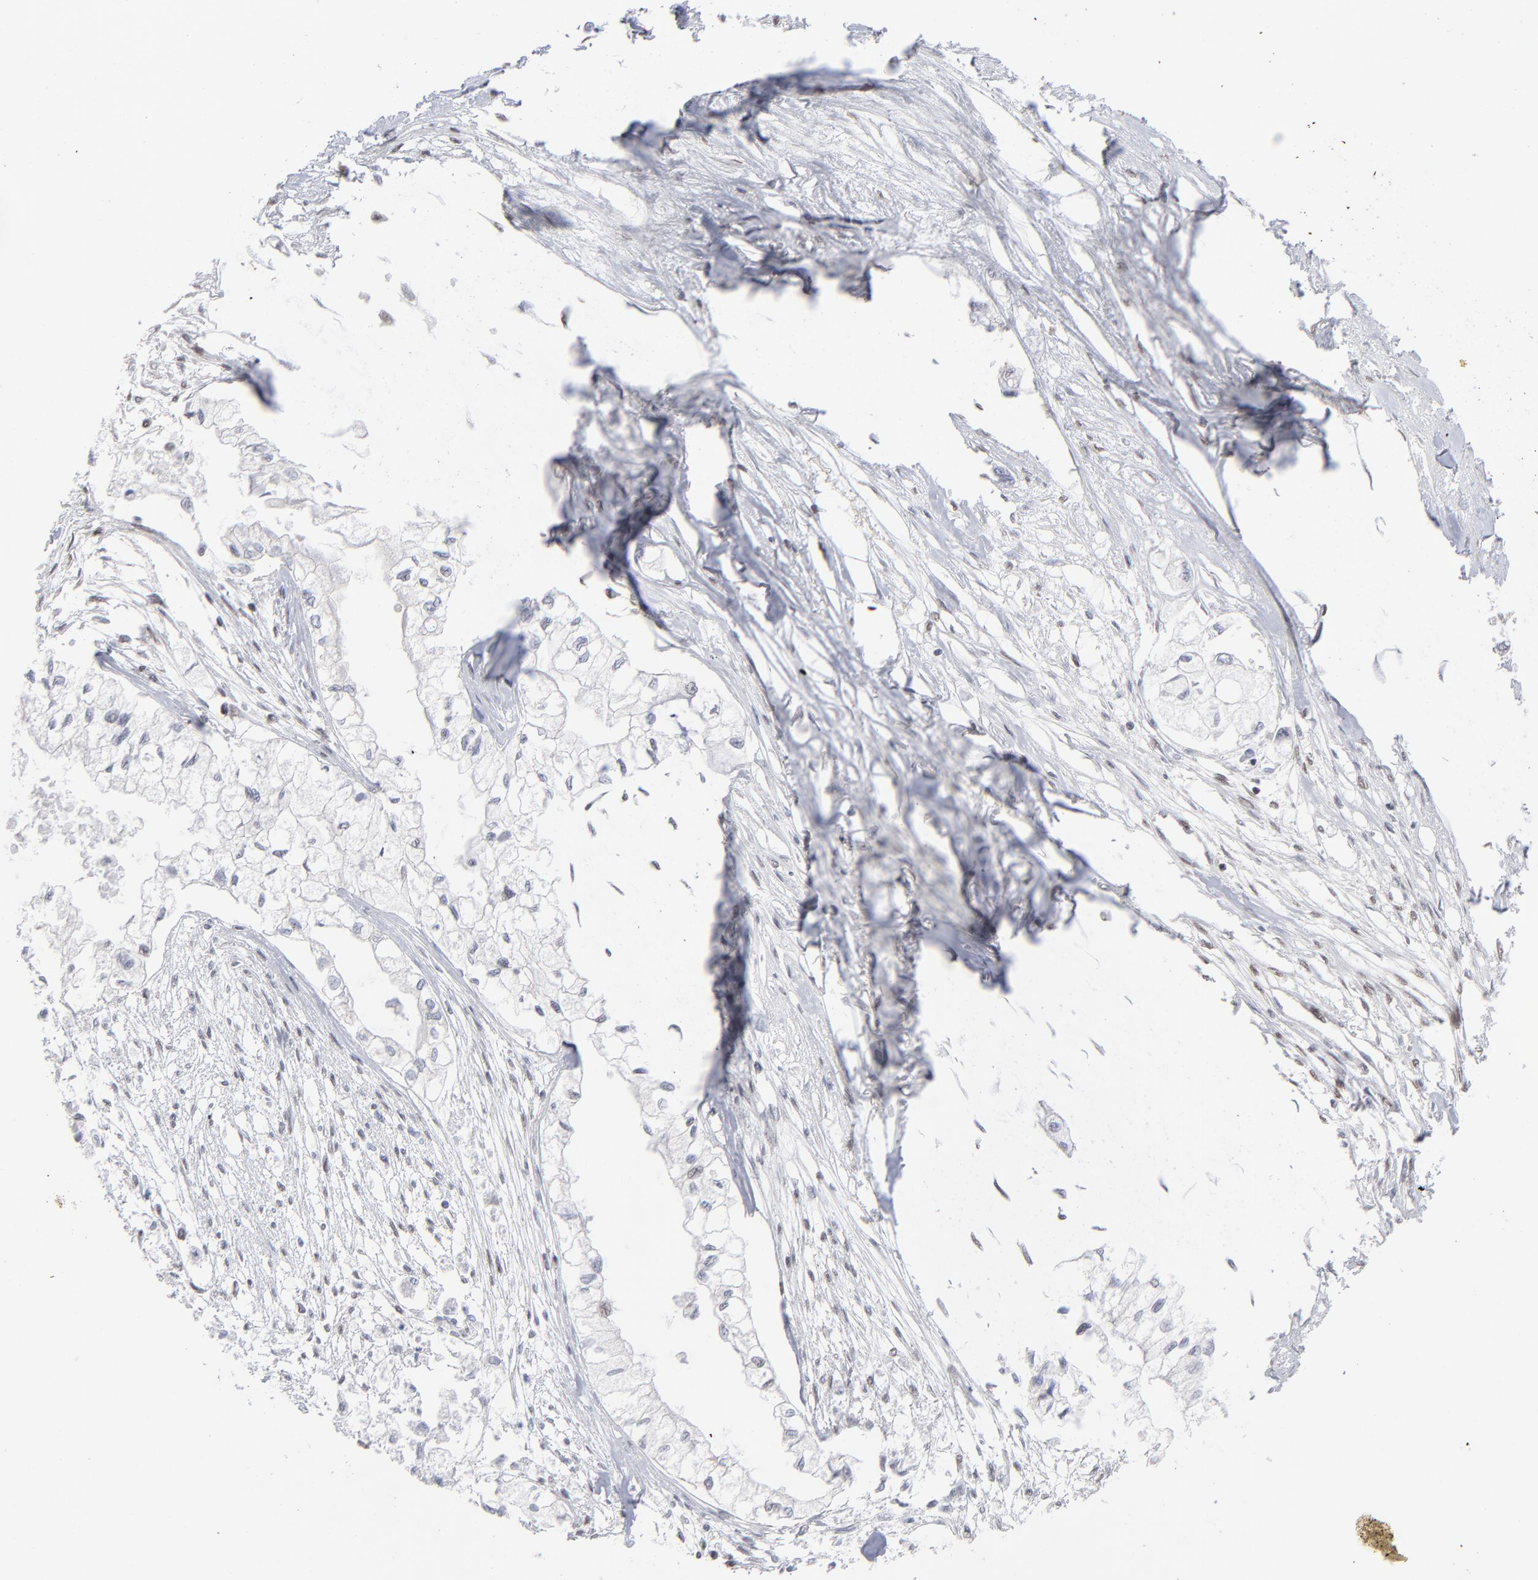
{"staining": {"intensity": "negative", "quantity": "none", "location": "none"}, "tissue": "pancreatic cancer", "cell_type": "Tumor cells", "image_type": "cancer", "snomed": [{"axis": "morphology", "description": "Adenocarcinoma, NOS"}, {"axis": "topography", "description": "Pancreas"}], "caption": "High power microscopy micrograph of an IHC photomicrograph of pancreatic cancer, revealing no significant expression in tumor cells. (DAB IHC visualized using brightfield microscopy, high magnification).", "gene": "ZNF3", "patient": {"sex": "male", "age": 79}}